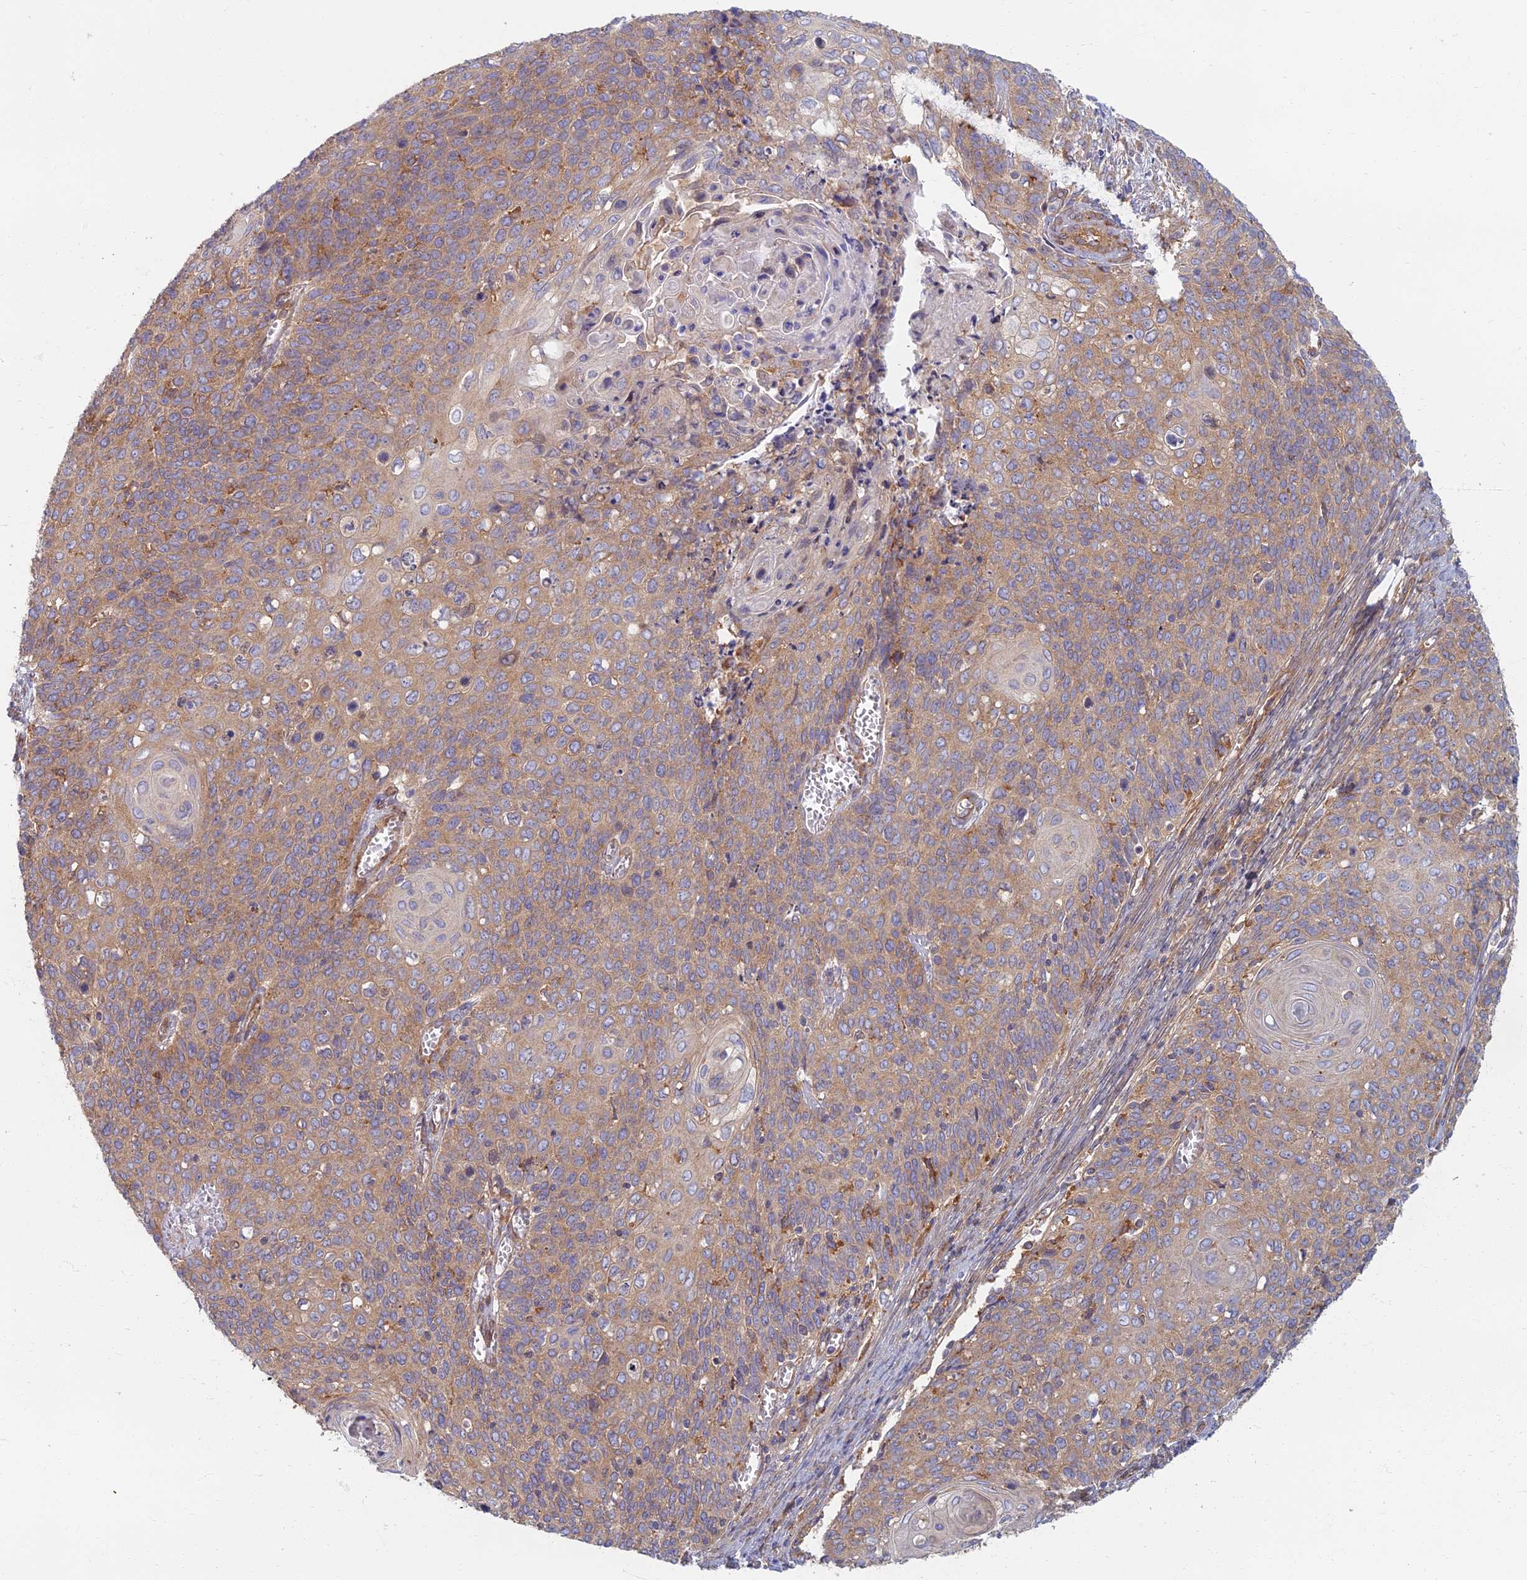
{"staining": {"intensity": "moderate", "quantity": ">75%", "location": "cytoplasmic/membranous"}, "tissue": "cervical cancer", "cell_type": "Tumor cells", "image_type": "cancer", "snomed": [{"axis": "morphology", "description": "Squamous cell carcinoma, NOS"}, {"axis": "topography", "description": "Cervix"}], "caption": "There is medium levels of moderate cytoplasmic/membranous staining in tumor cells of cervical cancer (squamous cell carcinoma), as demonstrated by immunohistochemical staining (brown color).", "gene": "RBSN", "patient": {"sex": "female", "age": 39}}